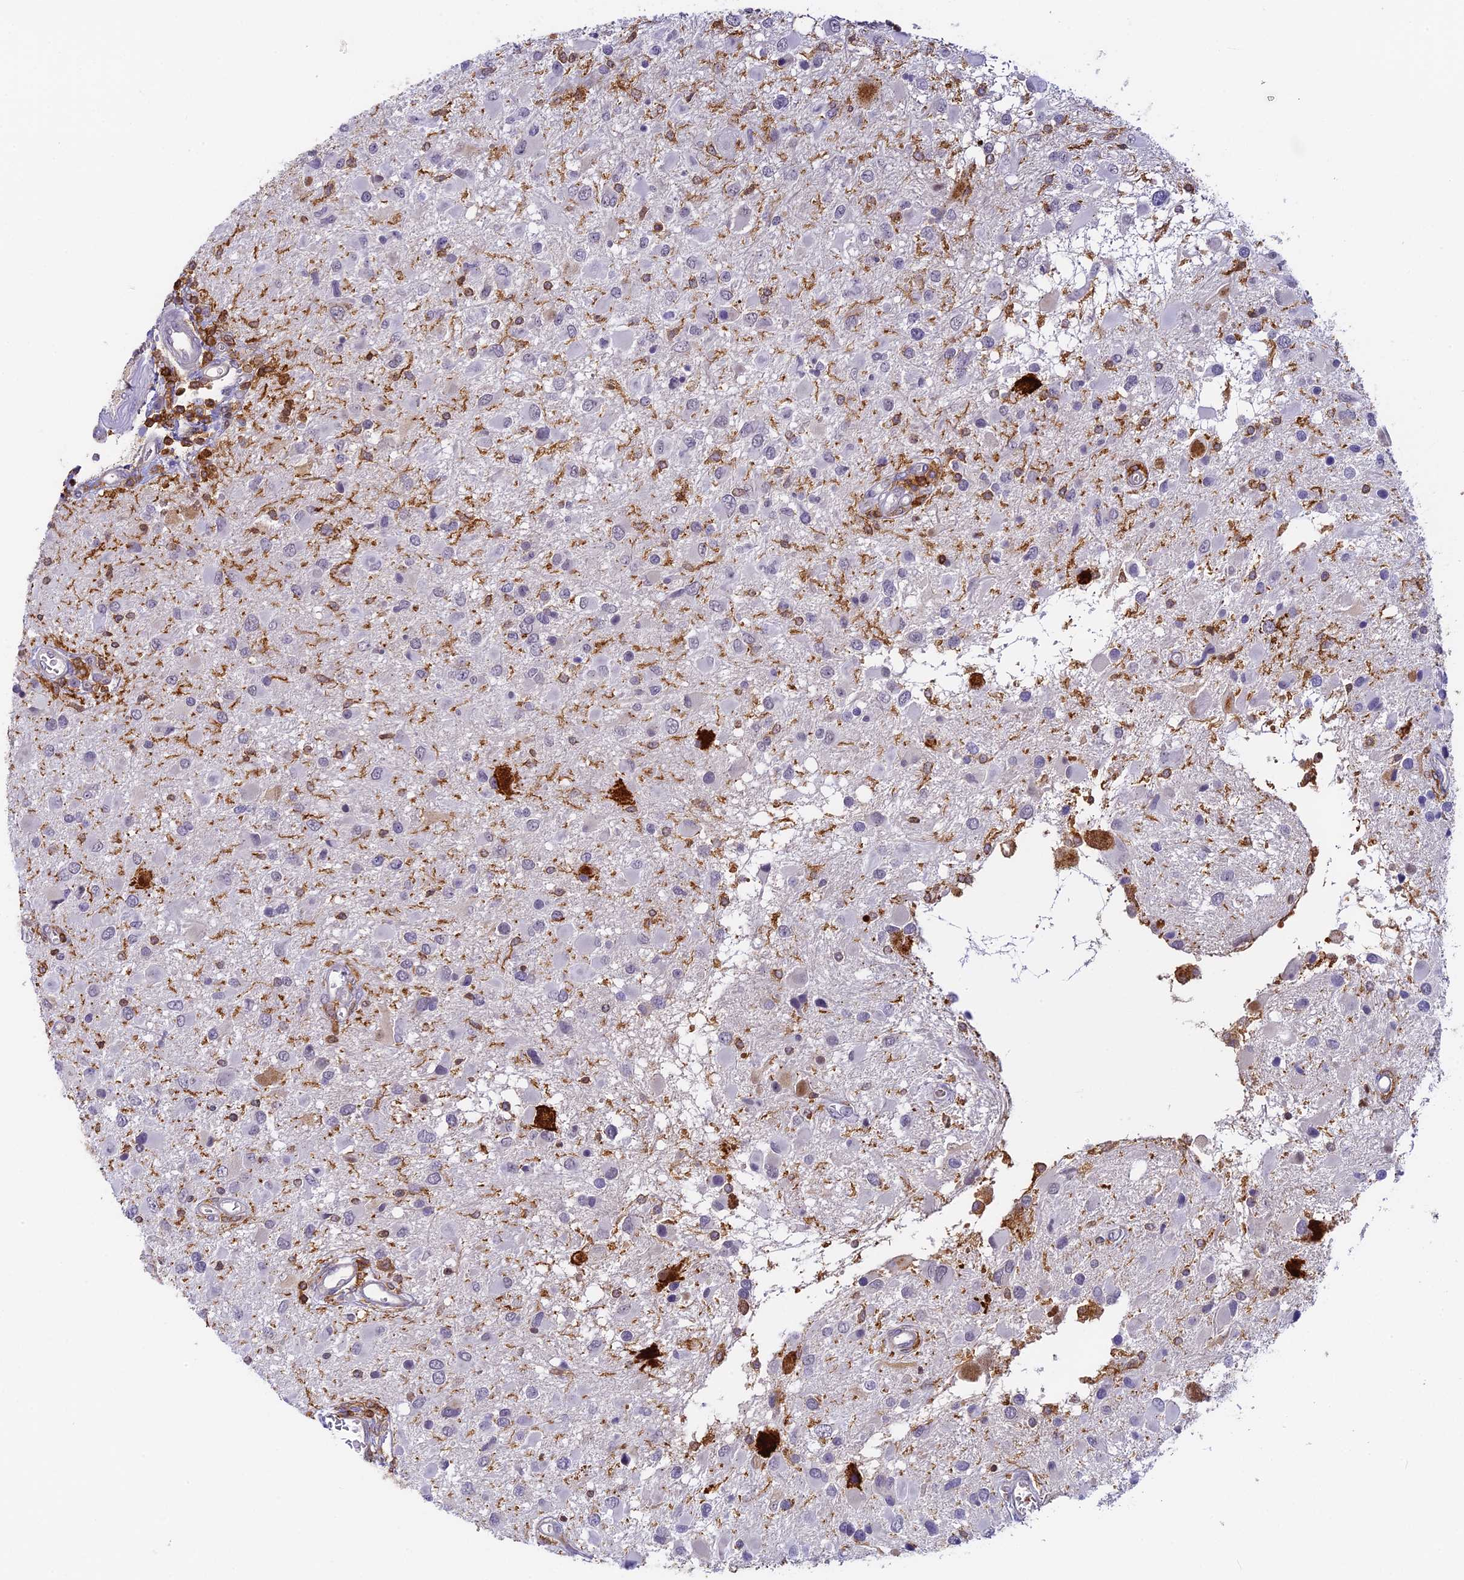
{"staining": {"intensity": "negative", "quantity": "none", "location": "none"}, "tissue": "glioma", "cell_type": "Tumor cells", "image_type": "cancer", "snomed": [{"axis": "morphology", "description": "Glioma, malignant, High grade"}, {"axis": "topography", "description": "Brain"}], "caption": "There is no significant expression in tumor cells of glioma.", "gene": "FYB1", "patient": {"sex": "male", "age": 53}}